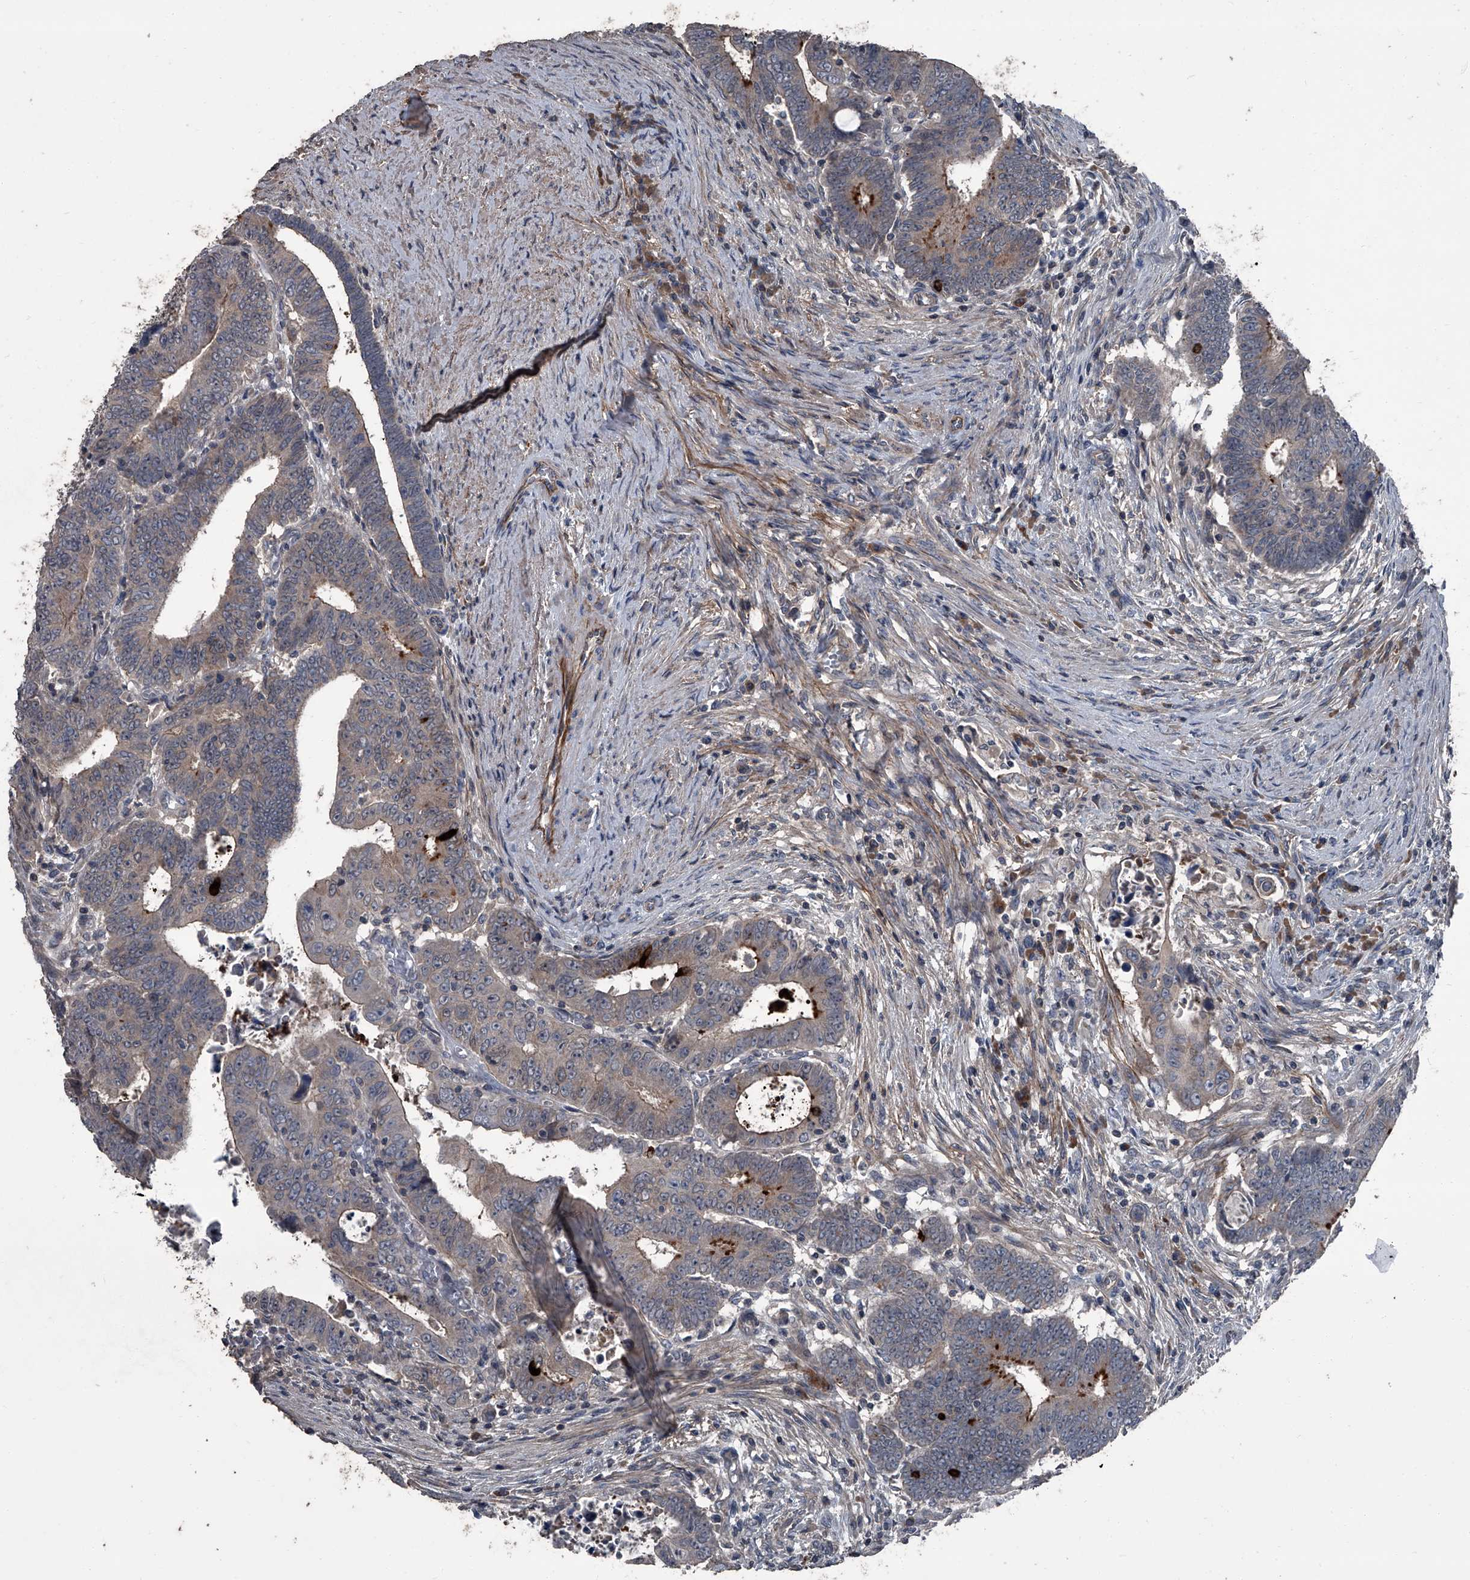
{"staining": {"intensity": "moderate", "quantity": "<25%", "location": "cytoplasmic/membranous"}, "tissue": "colorectal cancer", "cell_type": "Tumor cells", "image_type": "cancer", "snomed": [{"axis": "morphology", "description": "Normal tissue, NOS"}, {"axis": "morphology", "description": "Adenocarcinoma, NOS"}, {"axis": "topography", "description": "Rectum"}], "caption": "Tumor cells display moderate cytoplasmic/membranous expression in approximately <25% of cells in colorectal cancer. (DAB (3,3'-diaminobenzidine) IHC with brightfield microscopy, high magnification).", "gene": "OARD1", "patient": {"sex": "female", "age": 65}}